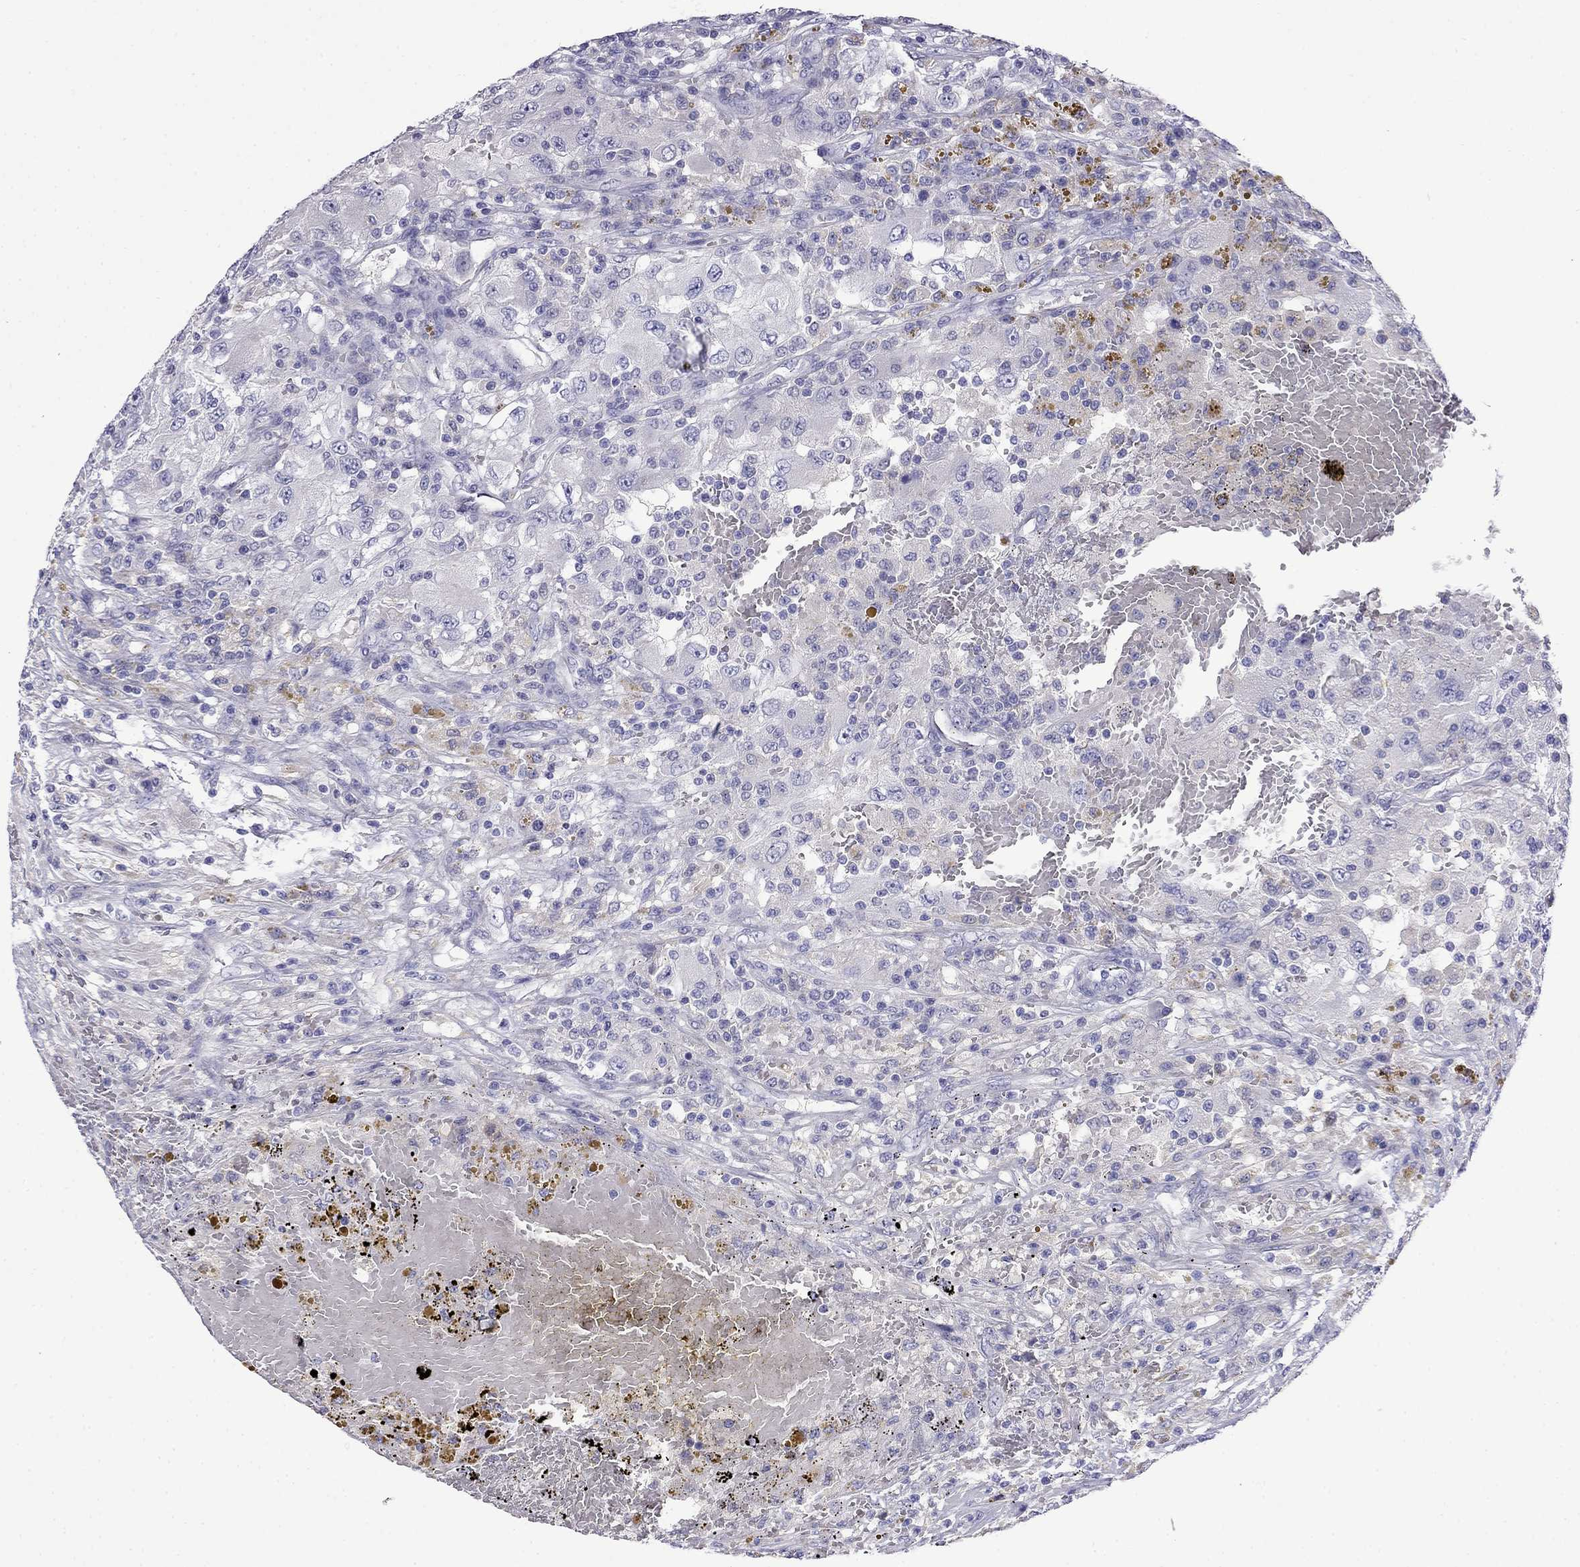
{"staining": {"intensity": "negative", "quantity": "none", "location": "none"}, "tissue": "renal cancer", "cell_type": "Tumor cells", "image_type": "cancer", "snomed": [{"axis": "morphology", "description": "Adenocarcinoma, NOS"}, {"axis": "topography", "description": "Kidney"}], "caption": "Human renal cancer stained for a protein using immunohistochemistry exhibits no positivity in tumor cells.", "gene": "MYO15A", "patient": {"sex": "female", "age": 67}}